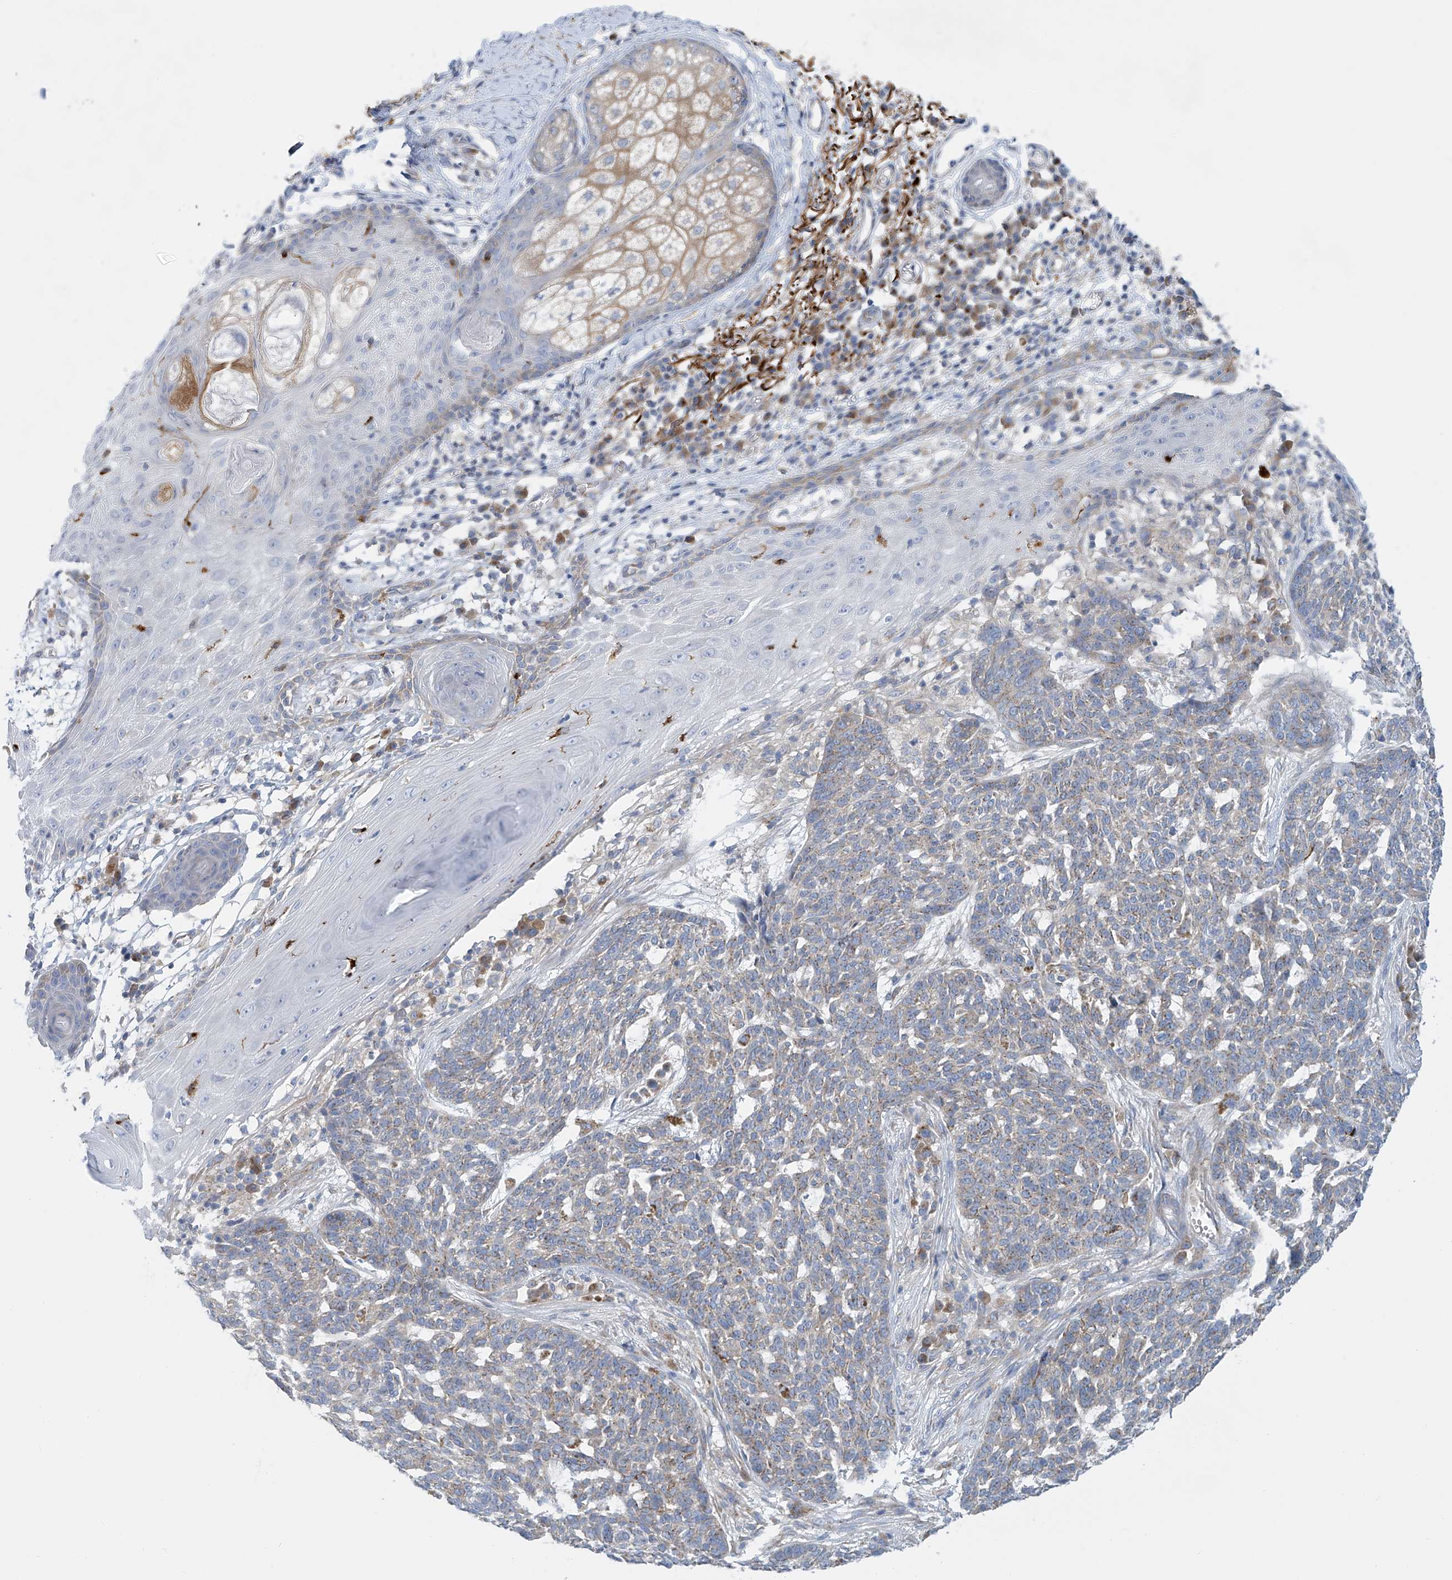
{"staining": {"intensity": "weak", "quantity": "<25%", "location": "cytoplasmic/membranous"}, "tissue": "skin cancer", "cell_type": "Tumor cells", "image_type": "cancer", "snomed": [{"axis": "morphology", "description": "Basal cell carcinoma"}, {"axis": "topography", "description": "Skin"}], "caption": "This is a photomicrograph of IHC staining of skin cancer (basal cell carcinoma), which shows no positivity in tumor cells.", "gene": "TJAP1", "patient": {"sex": "male", "age": 85}}